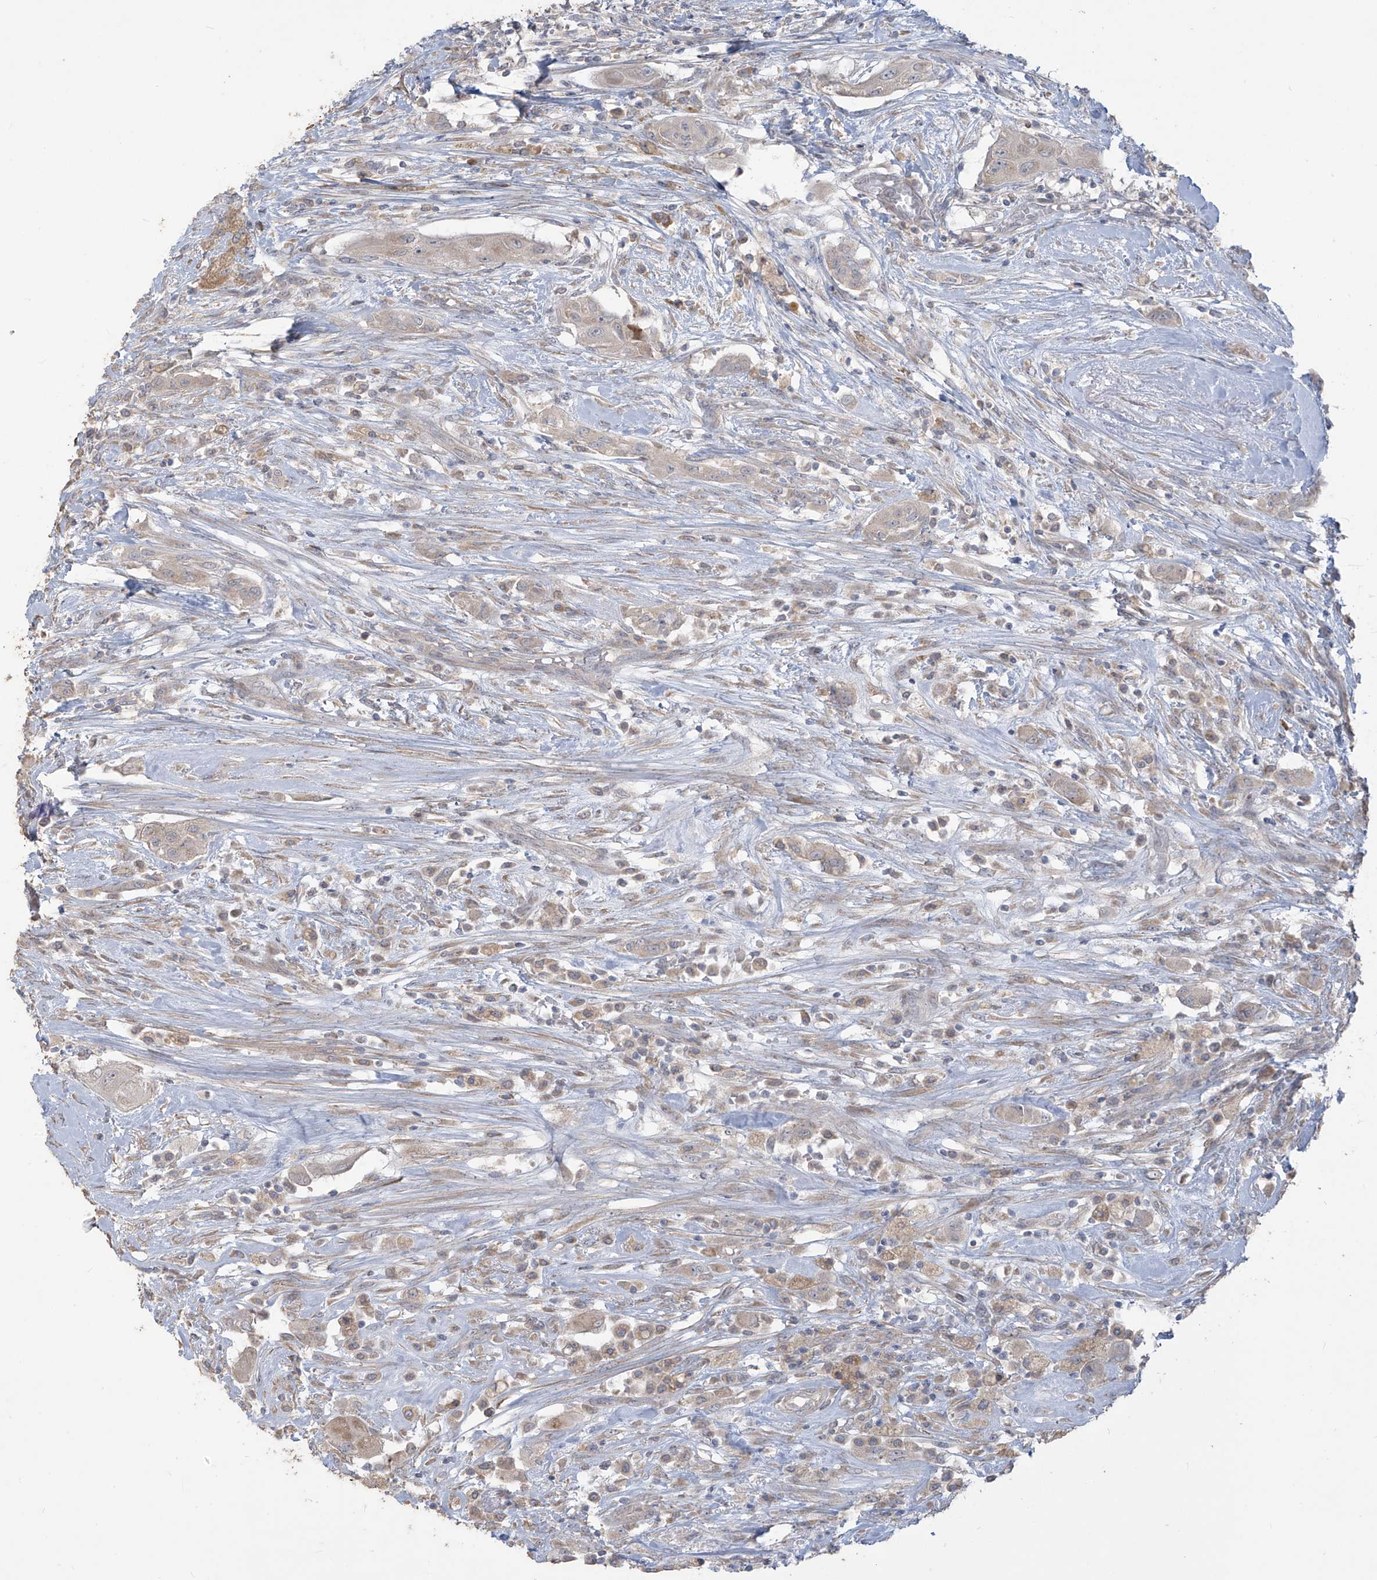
{"staining": {"intensity": "negative", "quantity": "none", "location": "none"}, "tissue": "thyroid cancer", "cell_type": "Tumor cells", "image_type": "cancer", "snomed": [{"axis": "morphology", "description": "Papillary adenocarcinoma, NOS"}, {"axis": "topography", "description": "Thyroid gland"}], "caption": "Tumor cells are negative for protein expression in human thyroid cancer (papillary adenocarcinoma).", "gene": "MAGIX", "patient": {"sex": "female", "age": 59}}